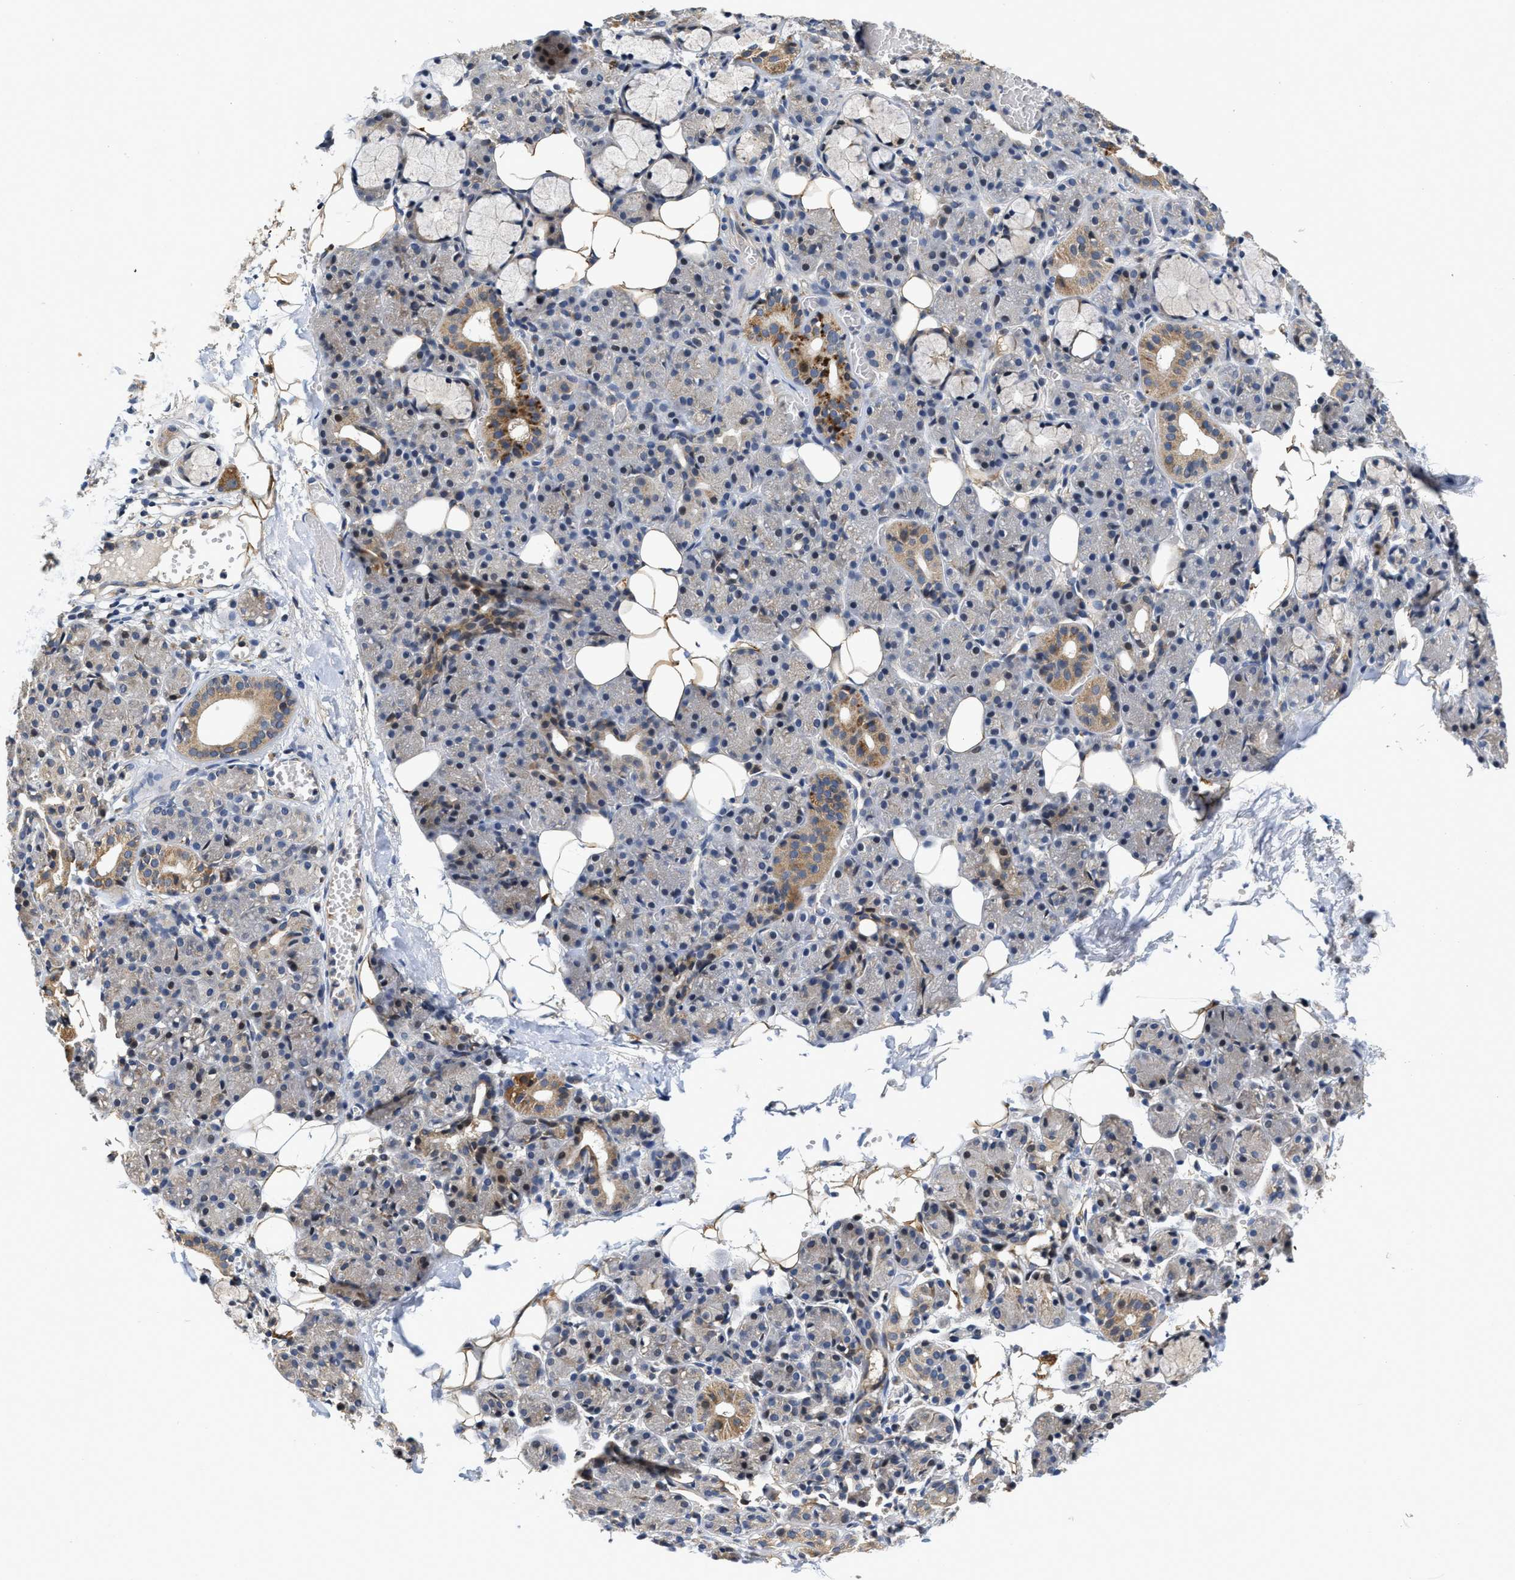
{"staining": {"intensity": "moderate", "quantity": "<25%", "location": "cytoplasmic/membranous"}, "tissue": "salivary gland", "cell_type": "Glandular cells", "image_type": "normal", "snomed": [{"axis": "morphology", "description": "Normal tissue, NOS"}, {"axis": "topography", "description": "Salivary gland"}], "caption": "Immunohistochemical staining of benign salivary gland displays moderate cytoplasmic/membranous protein positivity in approximately <25% of glandular cells.", "gene": "SCYL2", "patient": {"sex": "male", "age": 63}}